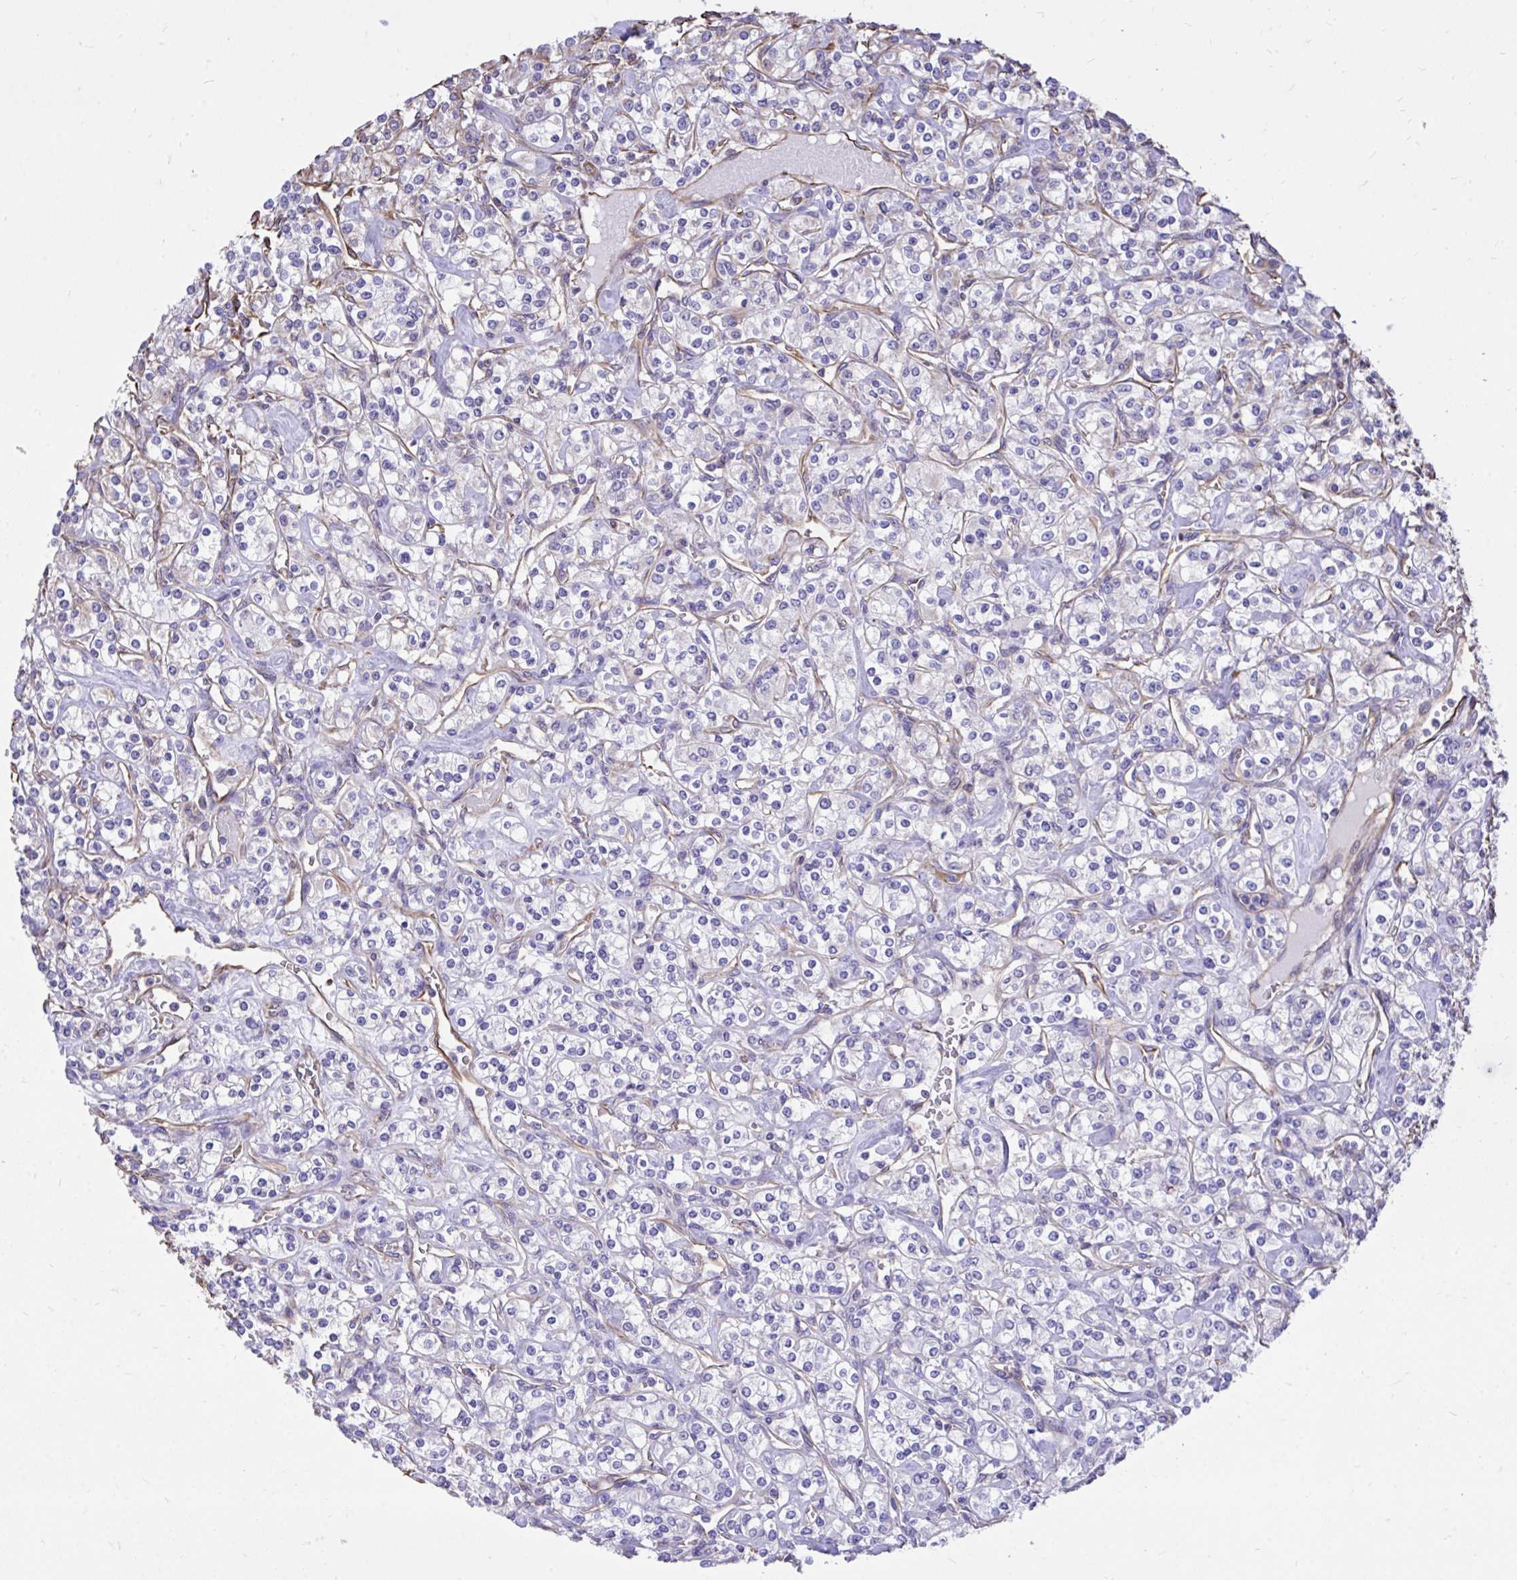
{"staining": {"intensity": "negative", "quantity": "none", "location": "none"}, "tissue": "renal cancer", "cell_type": "Tumor cells", "image_type": "cancer", "snomed": [{"axis": "morphology", "description": "Adenocarcinoma, NOS"}, {"axis": "topography", "description": "Kidney"}], "caption": "Photomicrograph shows no protein staining in tumor cells of renal cancer tissue. (Brightfield microscopy of DAB immunohistochemistry at high magnification).", "gene": "RNF103", "patient": {"sex": "male", "age": 77}}